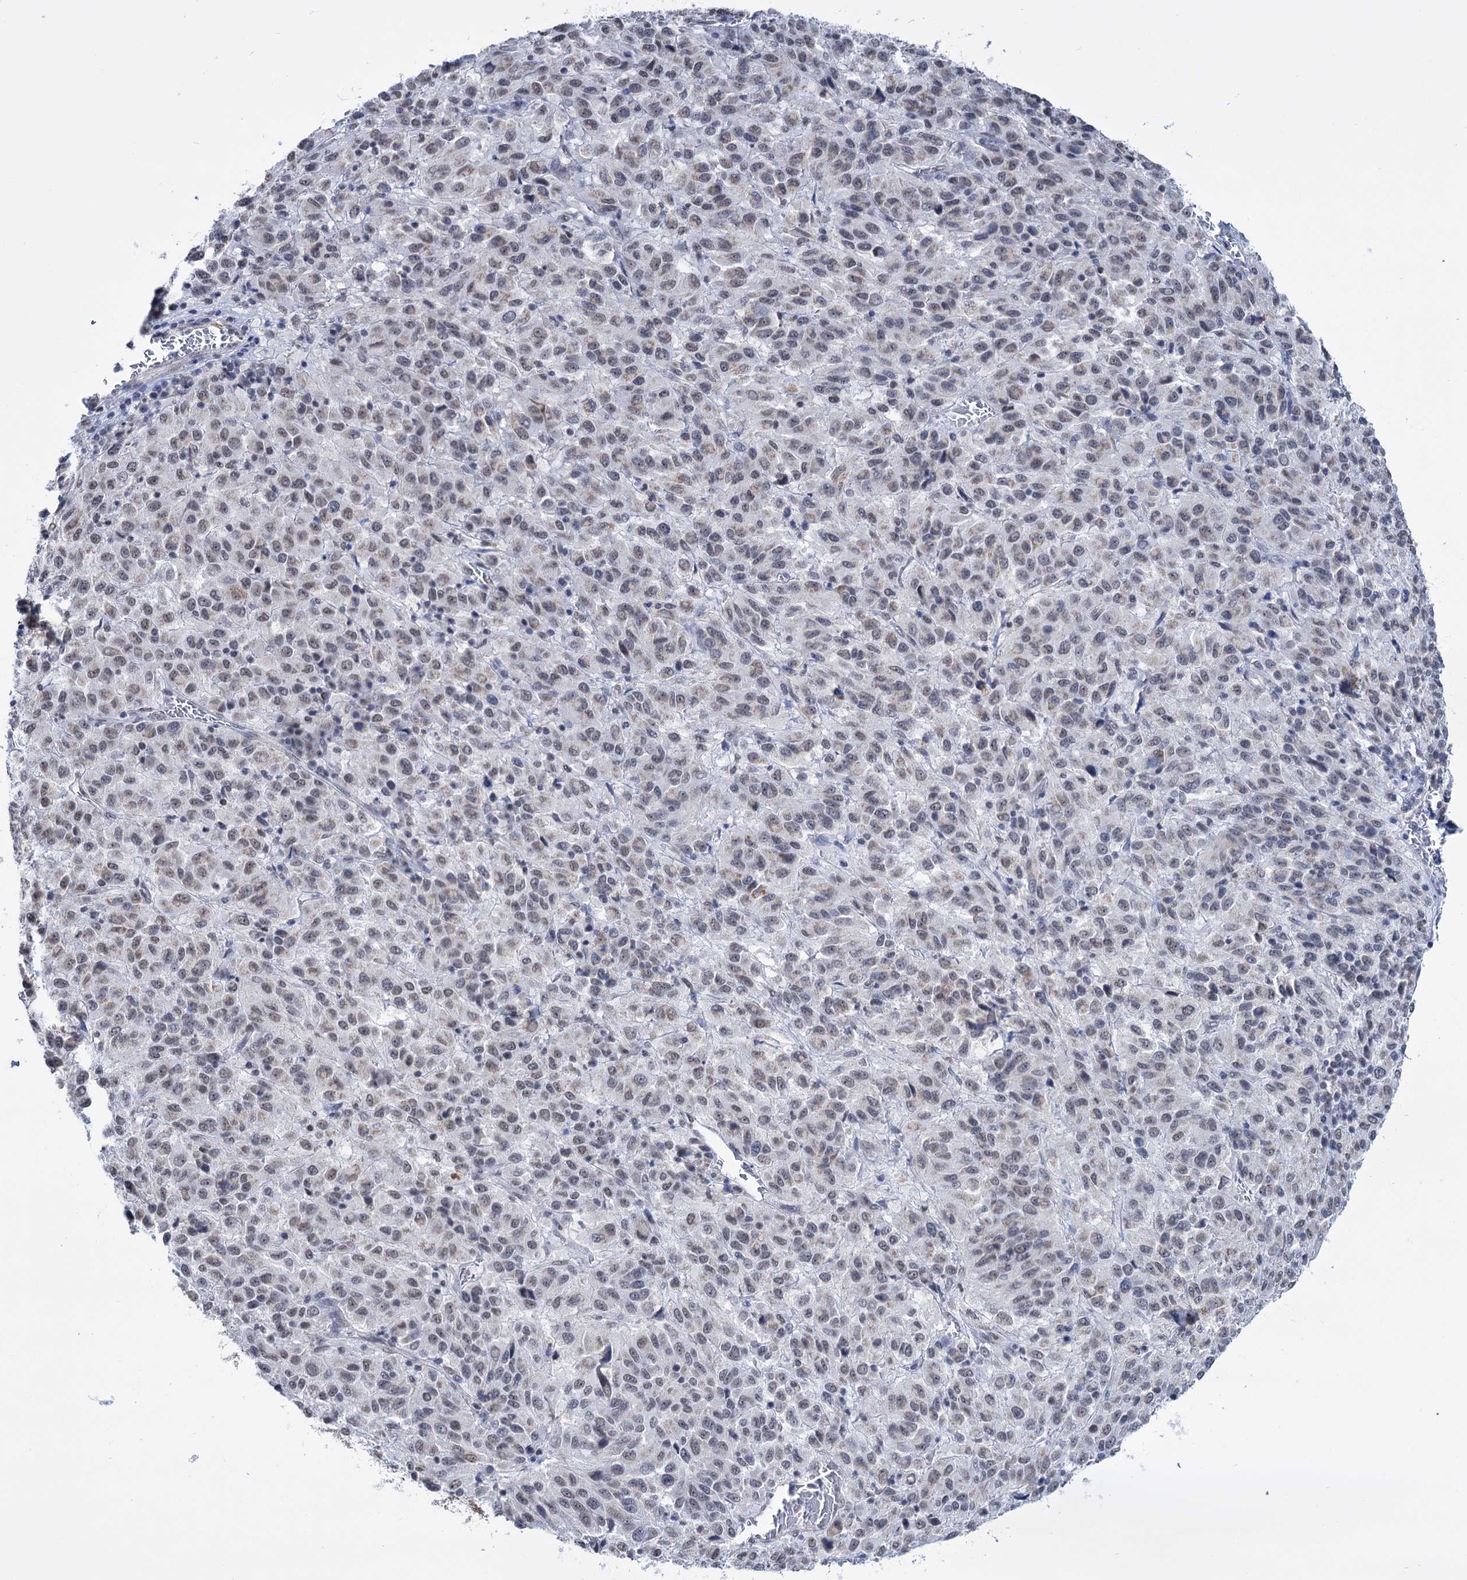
{"staining": {"intensity": "weak", "quantity": "25%-75%", "location": "nuclear"}, "tissue": "melanoma", "cell_type": "Tumor cells", "image_type": "cancer", "snomed": [{"axis": "morphology", "description": "Malignant melanoma, Metastatic site"}, {"axis": "topography", "description": "Lung"}], "caption": "Immunohistochemical staining of malignant melanoma (metastatic site) demonstrates weak nuclear protein positivity in about 25%-75% of tumor cells.", "gene": "ABHD10", "patient": {"sex": "male", "age": 64}}